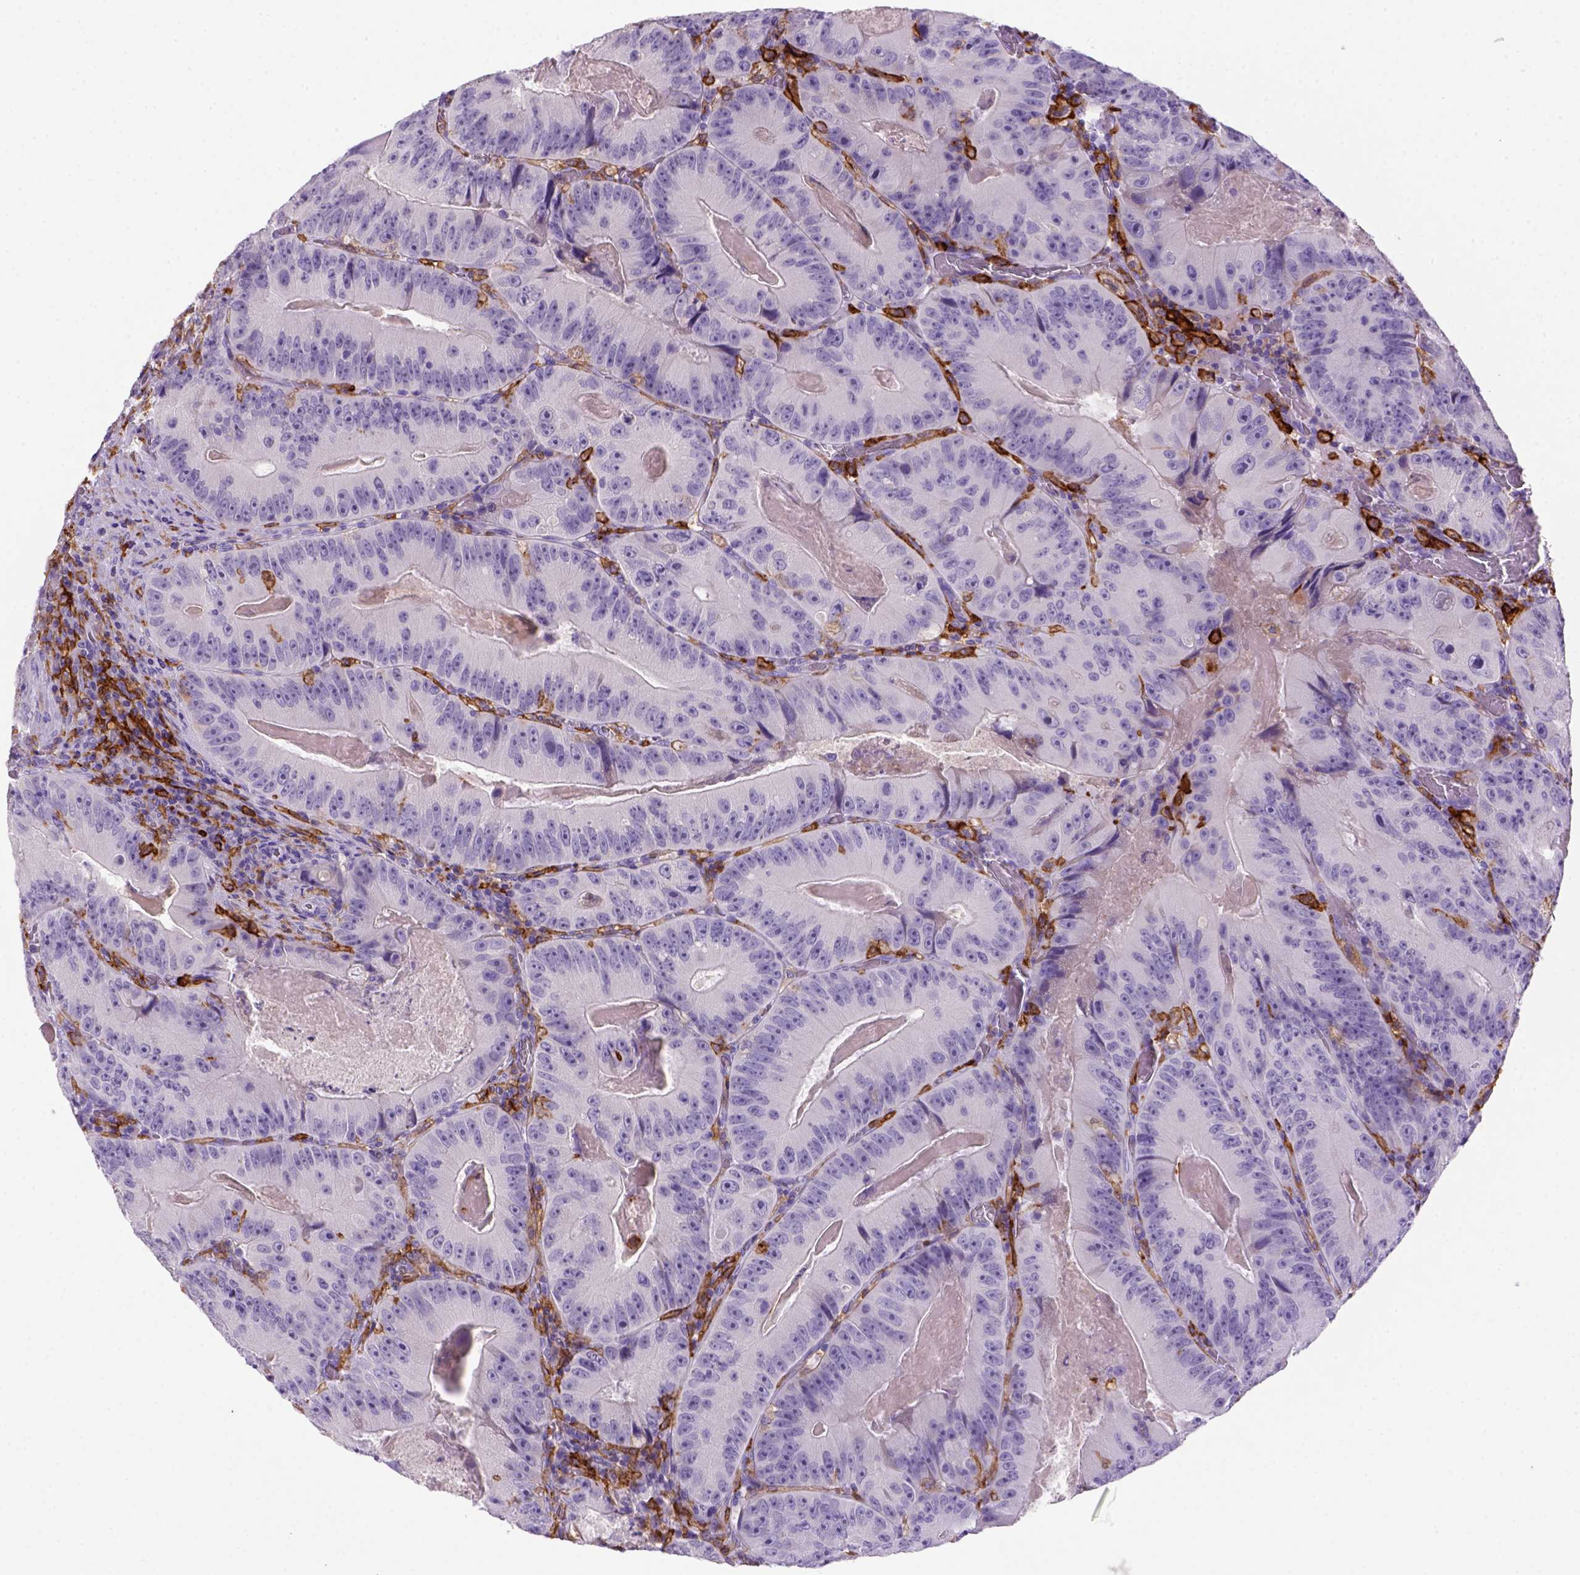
{"staining": {"intensity": "negative", "quantity": "none", "location": "none"}, "tissue": "colorectal cancer", "cell_type": "Tumor cells", "image_type": "cancer", "snomed": [{"axis": "morphology", "description": "Adenocarcinoma, NOS"}, {"axis": "topography", "description": "Colon"}], "caption": "A micrograph of human adenocarcinoma (colorectal) is negative for staining in tumor cells. (Stains: DAB (3,3'-diaminobenzidine) IHC with hematoxylin counter stain, Microscopy: brightfield microscopy at high magnification).", "gene": "CD14", "patient": {"sex": "female", "age": 86}}